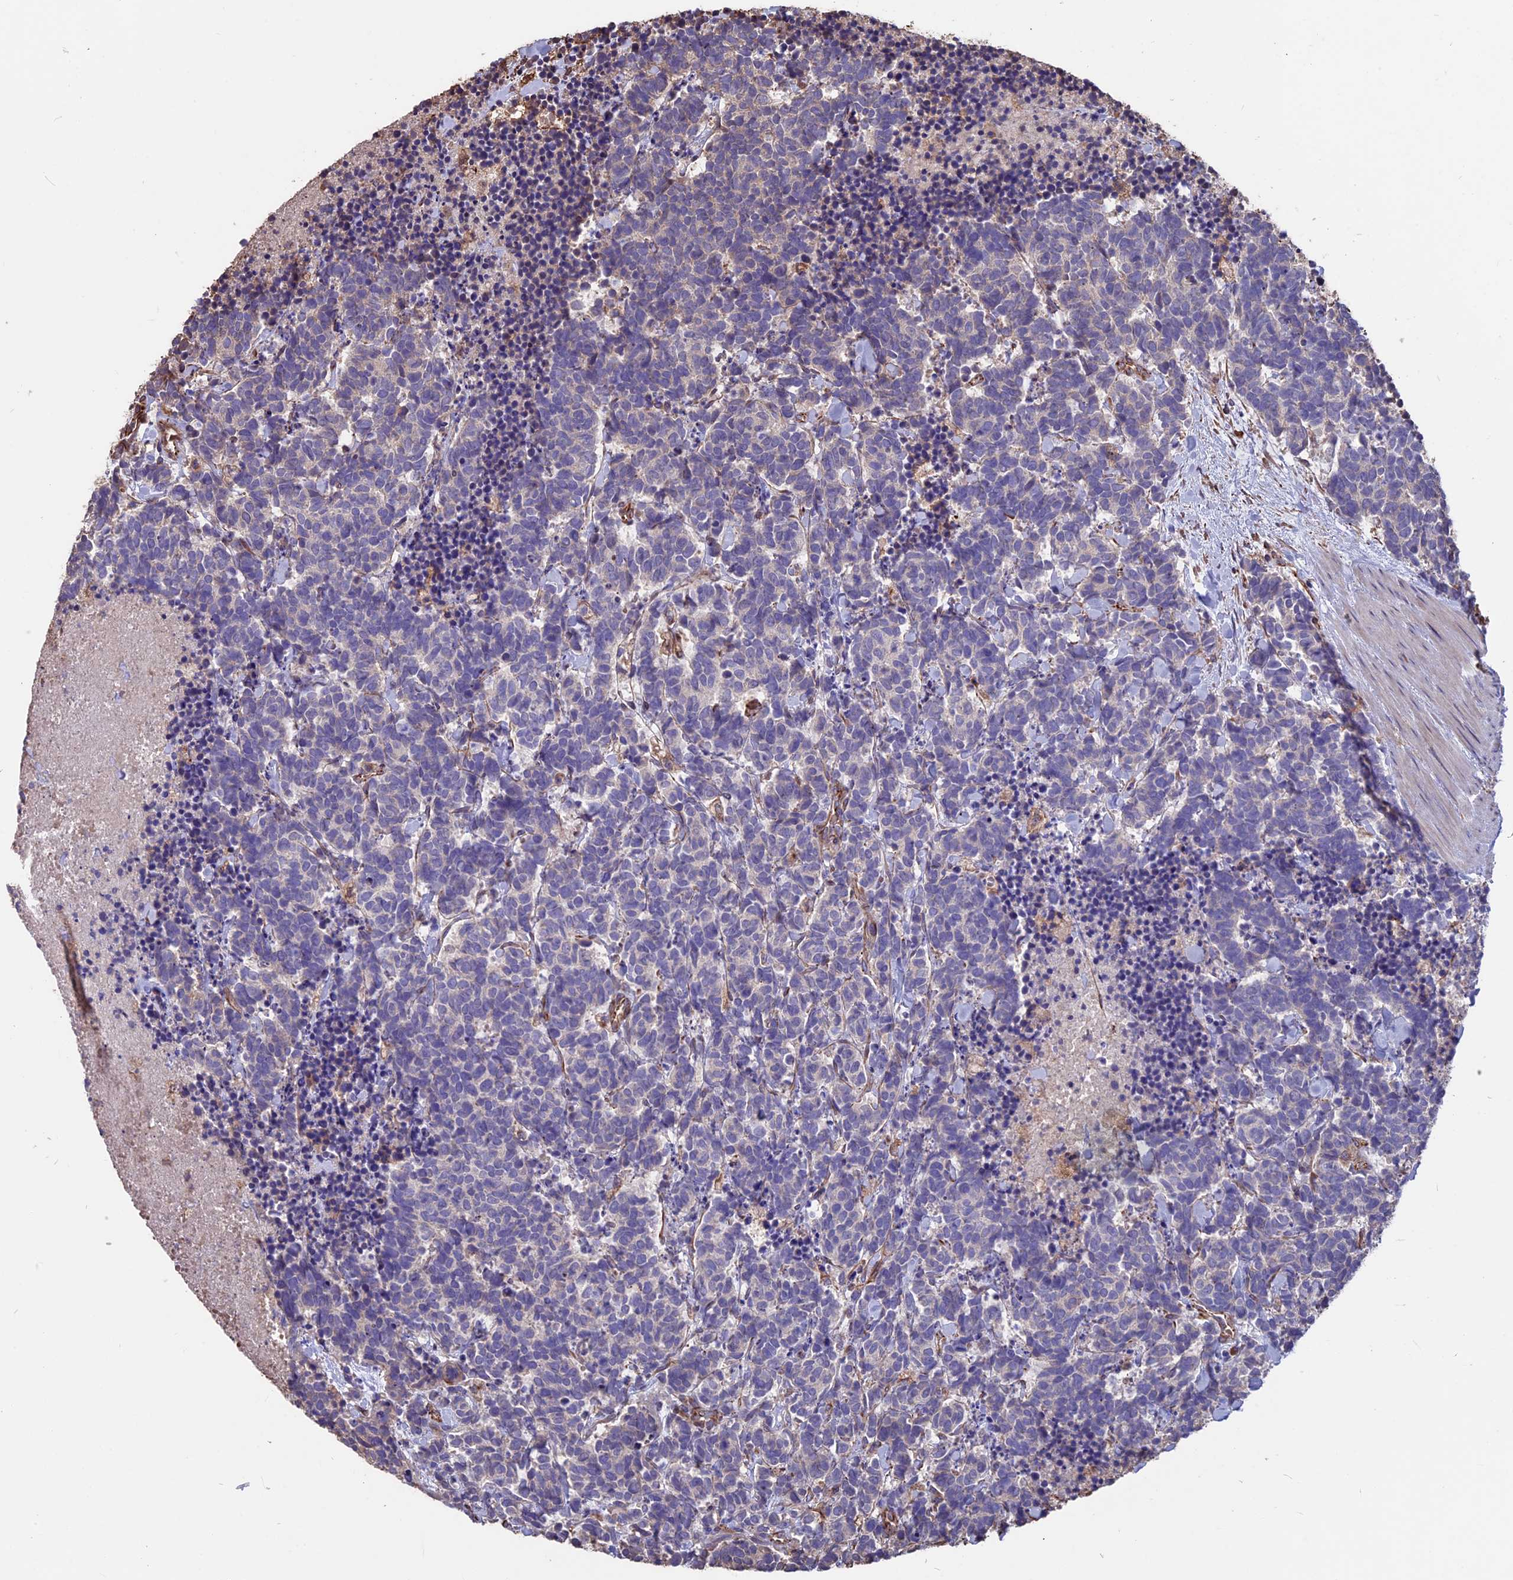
{"staining": {"intensity": "weak", "quantity": "<25%", "location": "cytoplasmic/membranous"}, "tissue": "carcinoid", "cell_type": "Tumor cells", "image_type": "cancer", "snomed": [{"axis": "morphology", "description": "Carcinoma, NOS"}, {"axis": "morphology", "description": "Carcinoid, malignant, NOS"}, {"axis": "topography", "description": "Prostate"}], "caption": "Carcinoma stained for a protein using immunohistochemistry (IHC) exhibits no expression tumor cells.", "gene": "SEH1L", "patient": {"sex": "male", "age": 57}}